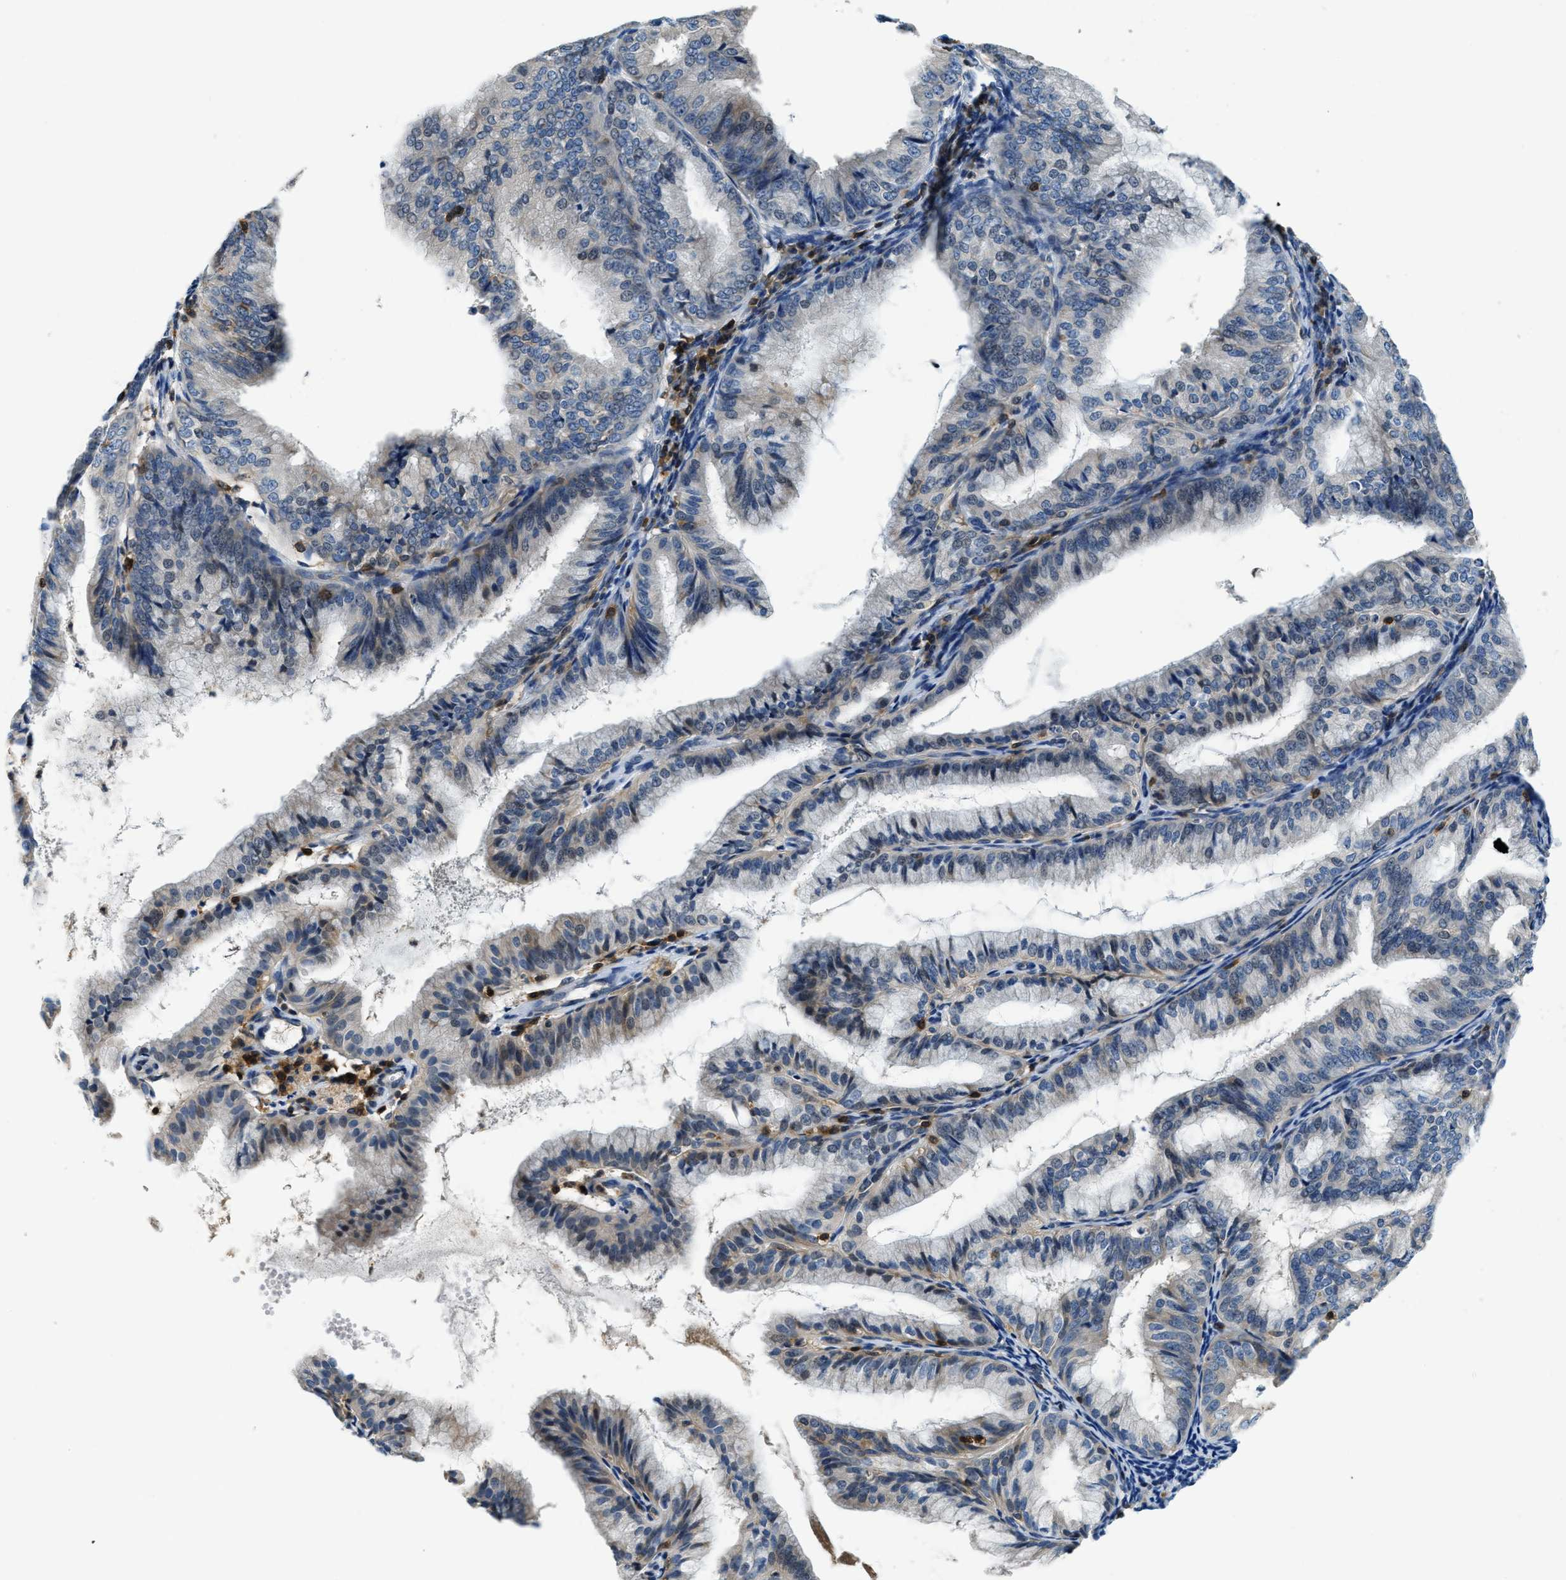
{"staining": {"intensity": "weak", "quantity": "<25%", "location": "cytoplasmic/membranous"}, "tissue": "endometrial cancer", "cell_type": "Tumor cells", "image_type": "cancer", "snomed": [{"axis": "morphology", "description": "Adenocarcinoma, NOS"}, {"axis": "topography", "description": "Endometrium"}], "caption": "Tumor cells are negative for protein expression in human endometrial adenocarcinoma. The staining was performed using DAB (3,3'-diaminobenzidine) to visualize the protein expression in brown, while the nuclei were stained in blue with hematoxylin (Magnification: 20x).", "gene": "MYO1G", "patient": {"sex": "female", "age": 63}}